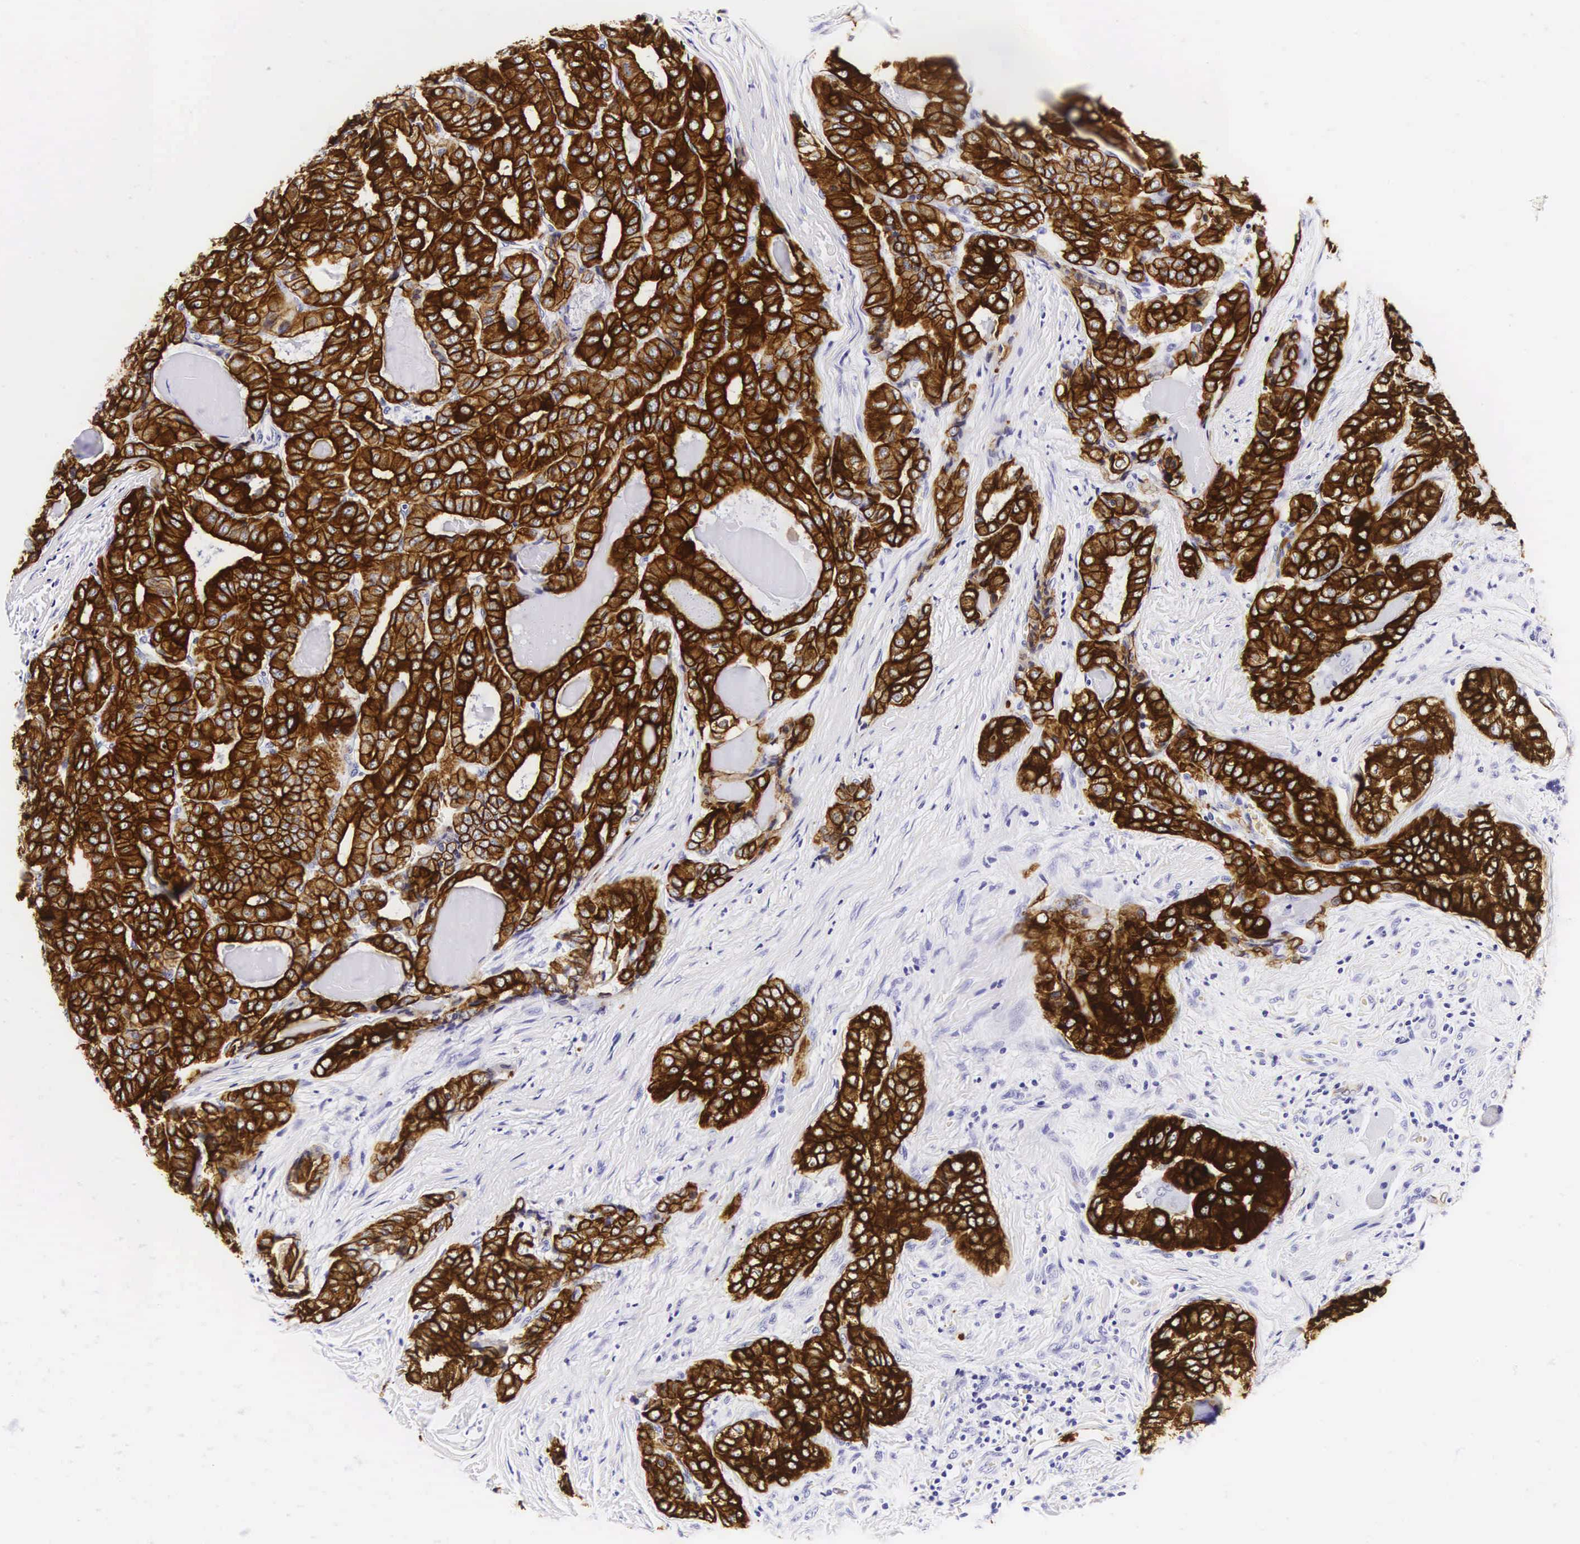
{"staining": {"intensity": "strong", "quantity": ">75%", "location": "cytoplasmic/membranous"}, "tissue": "thyroid cancer", "cell_type": "Tumor cells", "image_type": "cancer", "snomed": [{"axis": "morphology", "description": "Papillary adenocarcinoma, NOS"}, {"axis": "topography", "description": "Thyroid gland"}], "caption": "A brown stain shows strong cytoplasmic/membranous staining of a protein in thyroid papillary adenocarcinoma tumor cells.", "gene": "KRT18", "patient": {"sex": "female", "age": 71}}